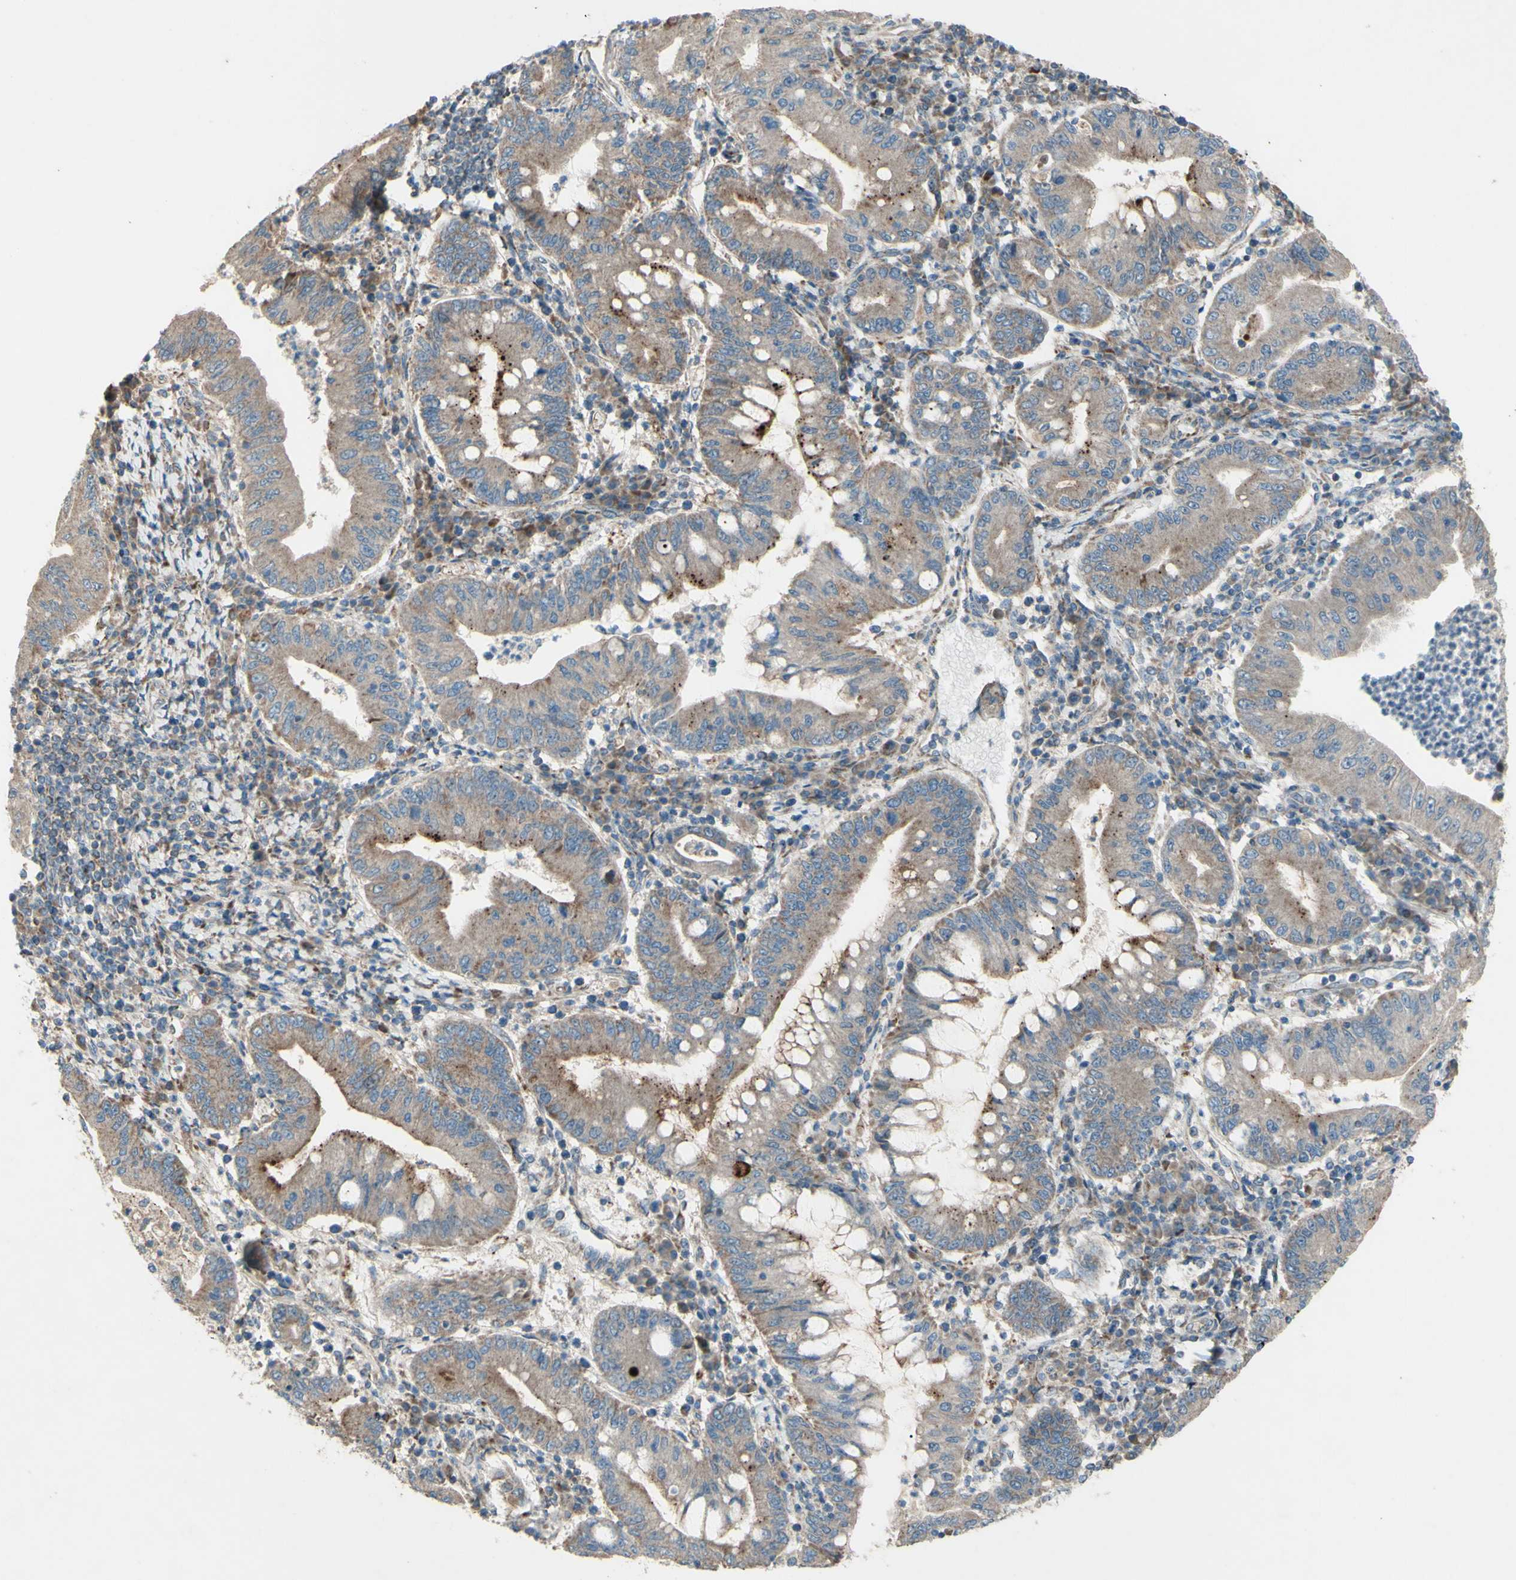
{"staining": {"intensity": "moderate", "quantity": ">75%", "location": "cytoplasmic/membranous"}, "tissue": "stomach cancer", "cell_type": "Tumor cells", "image_type": "cancer", "snomed": [{"axis": "morphology", "description": "Normal tissue, NOS"}, {"axis": "morphology", "description": "Adenocarcinoma, NOS"}, {"axis": "topography", "description": "Esophagus"}, {"axis": "topography", "description": "Stomach, upper"}, {"axis": "topography", "description": "Peripheral nerve tissue"}], "caption": "Stomach cancer tissue displays moderate cytoplasmic/membranous positivity in about >75% of tumor cells The staining was performed using DAB (3,3'-diaminobenzidine) to visualize the protein expression in brown, while the nuclei were stained in blue with hematoxylin (Magnification: 20x).", "gene": "RHOT1", "patient": {"sex": "male", "age": 62}}